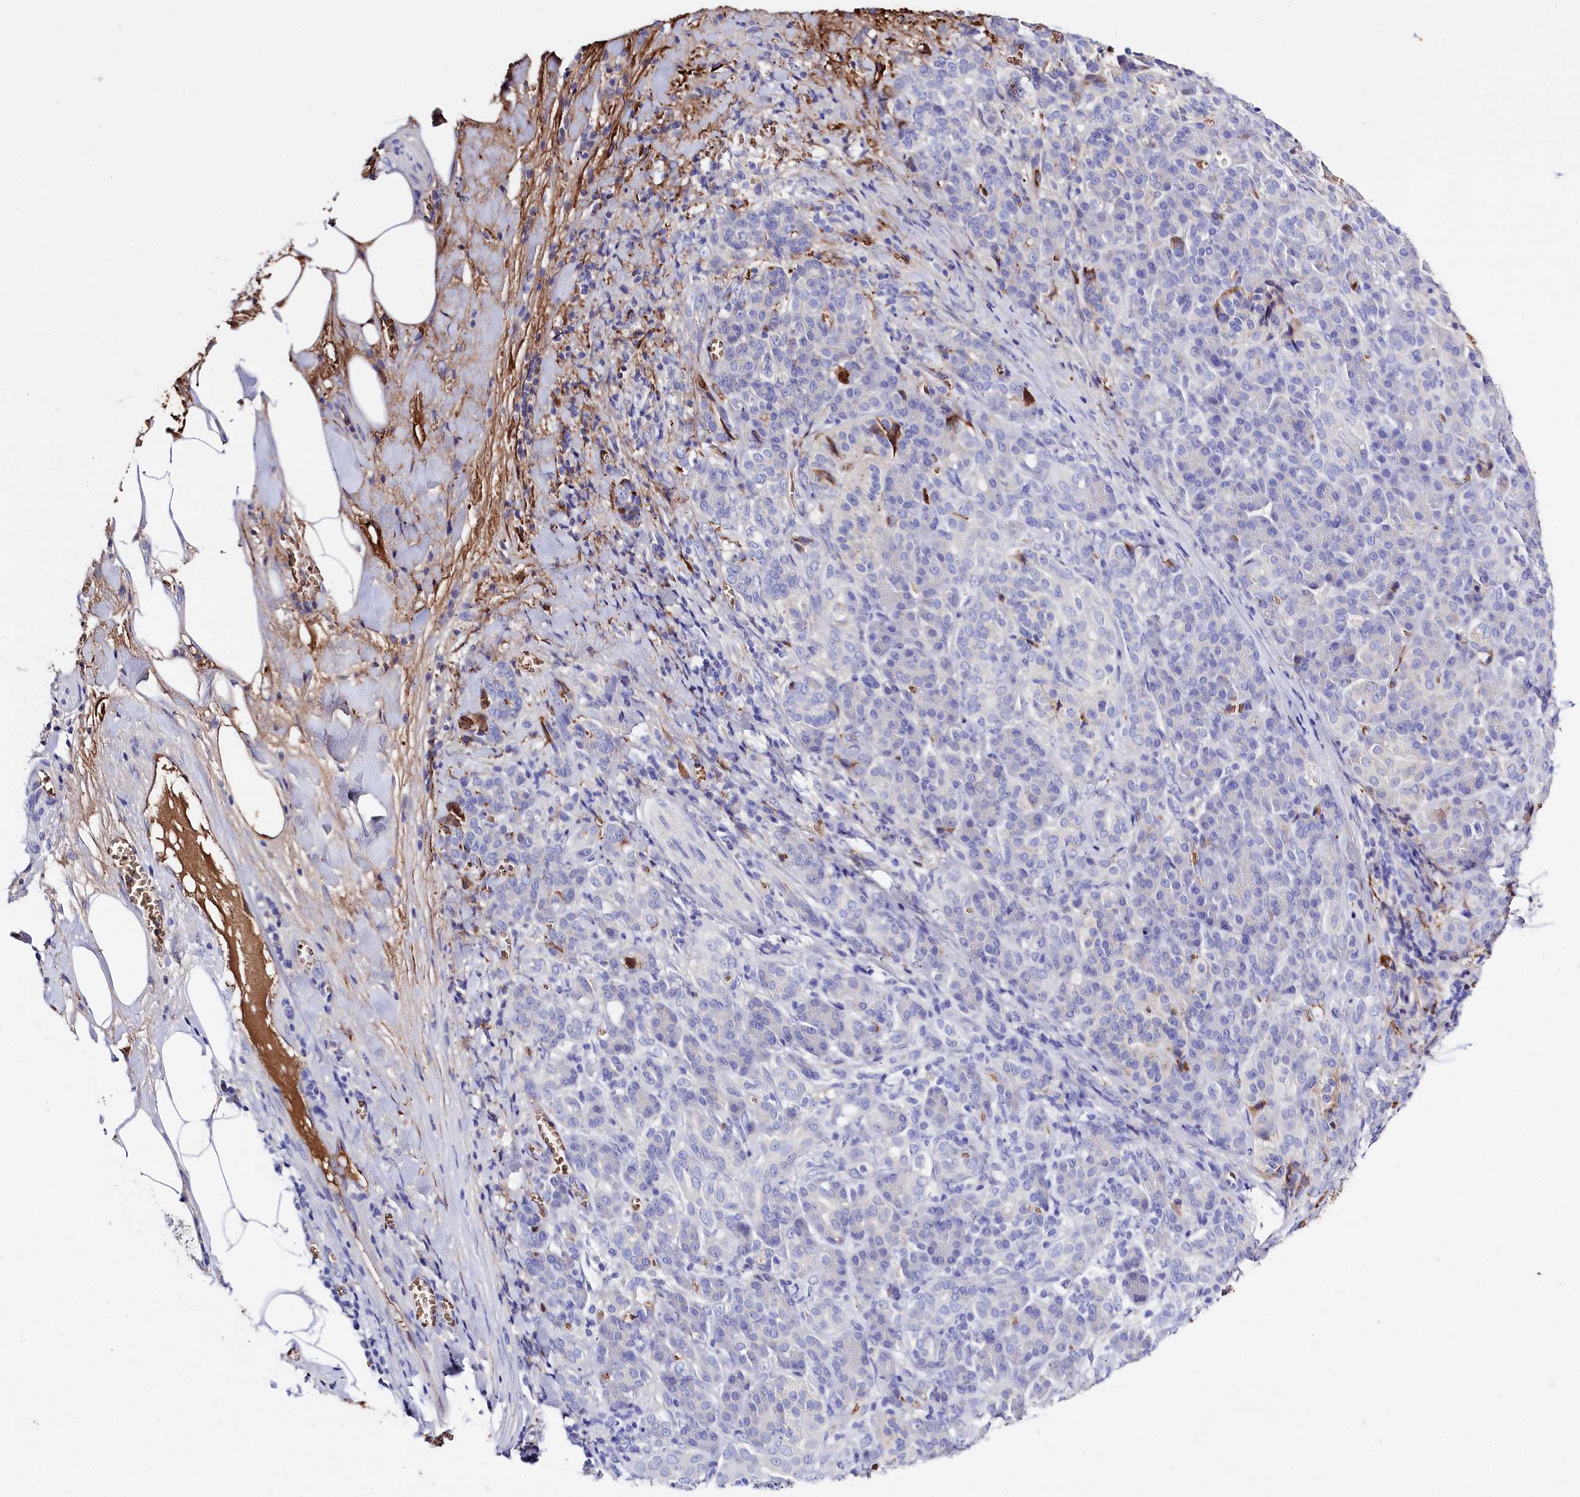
{"staining": {"intensity": "negative", "quantity": "none", "location": "none"}, "tissue": "pancreatic cancer", "cell_type": "Tumor cells", "image_type": "cancer", "snomed": [{"axis": "morphology", "description": "Adenocarcinoma, NOS"}, {"axis": "topography", "description": "Pancreas"}], "caption": "This is an immunohistochemistry (IHC) photomicrograph of adenocarcinoma (pancreatic). There is no expression in tumor cells.", "gene": "RPUSD3", "patient": {"sex": "male", "age": 59}}